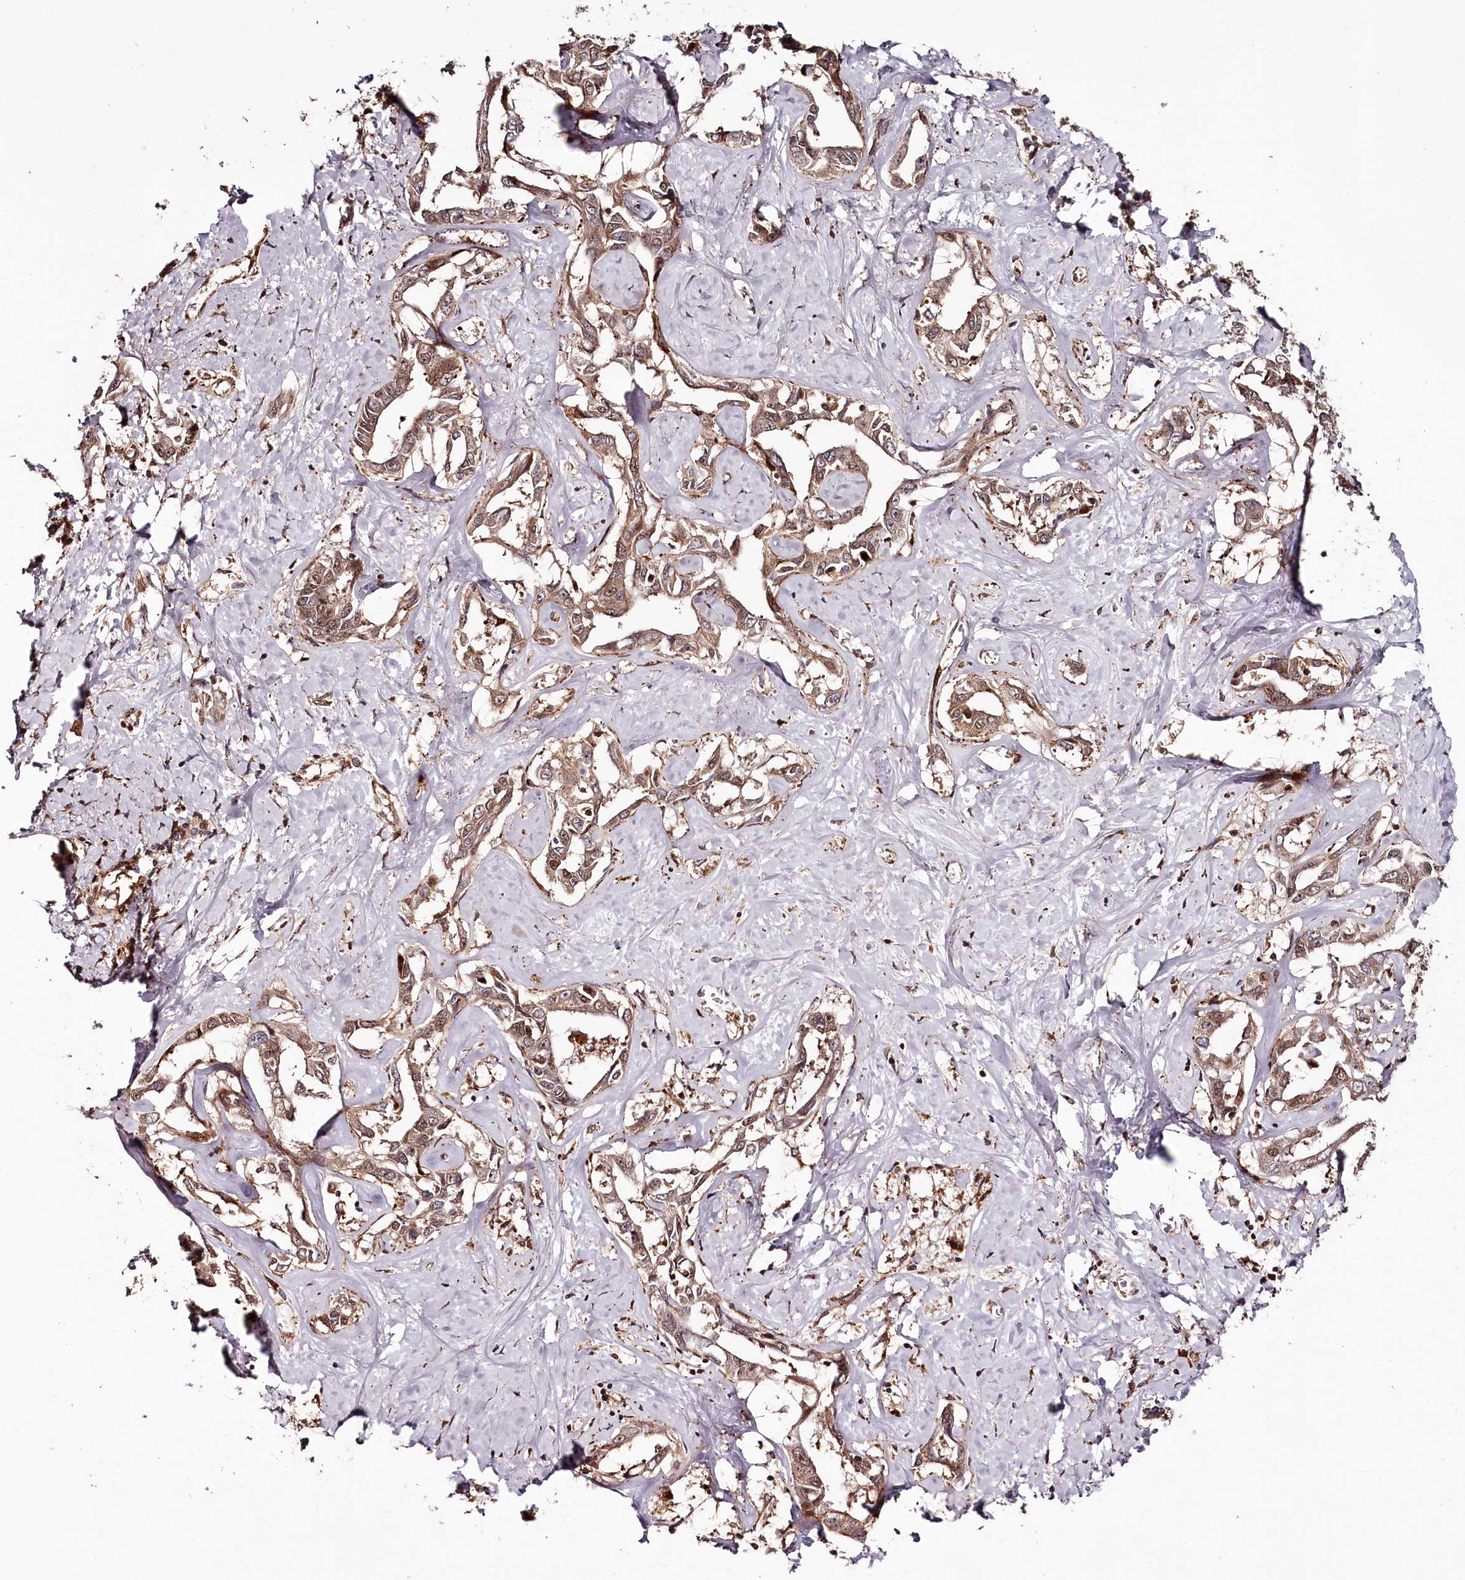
{"staining": {"intensity": "moderate", "quantity": ">75%", "location": "cytoplasmic/membranous,nuclear"}, "tissue": "liver cancer", "cell_type": "Tumor cells", "image_type": "cancer", "snomed": [{"axis": "morphology", "description": "Cholangiocarcinoma"}, {"axis": "topography", "description": "Liver"}], "caption": "Immunohistochemical staining of cholangiocarcinoma (liver) shows medium levels of moderate cytoplasmic/membranous and nuclear protein expression in about >75% of tumor cells.", "gene": "KIF14", "patient": {"sex": "male", "age": 59}}